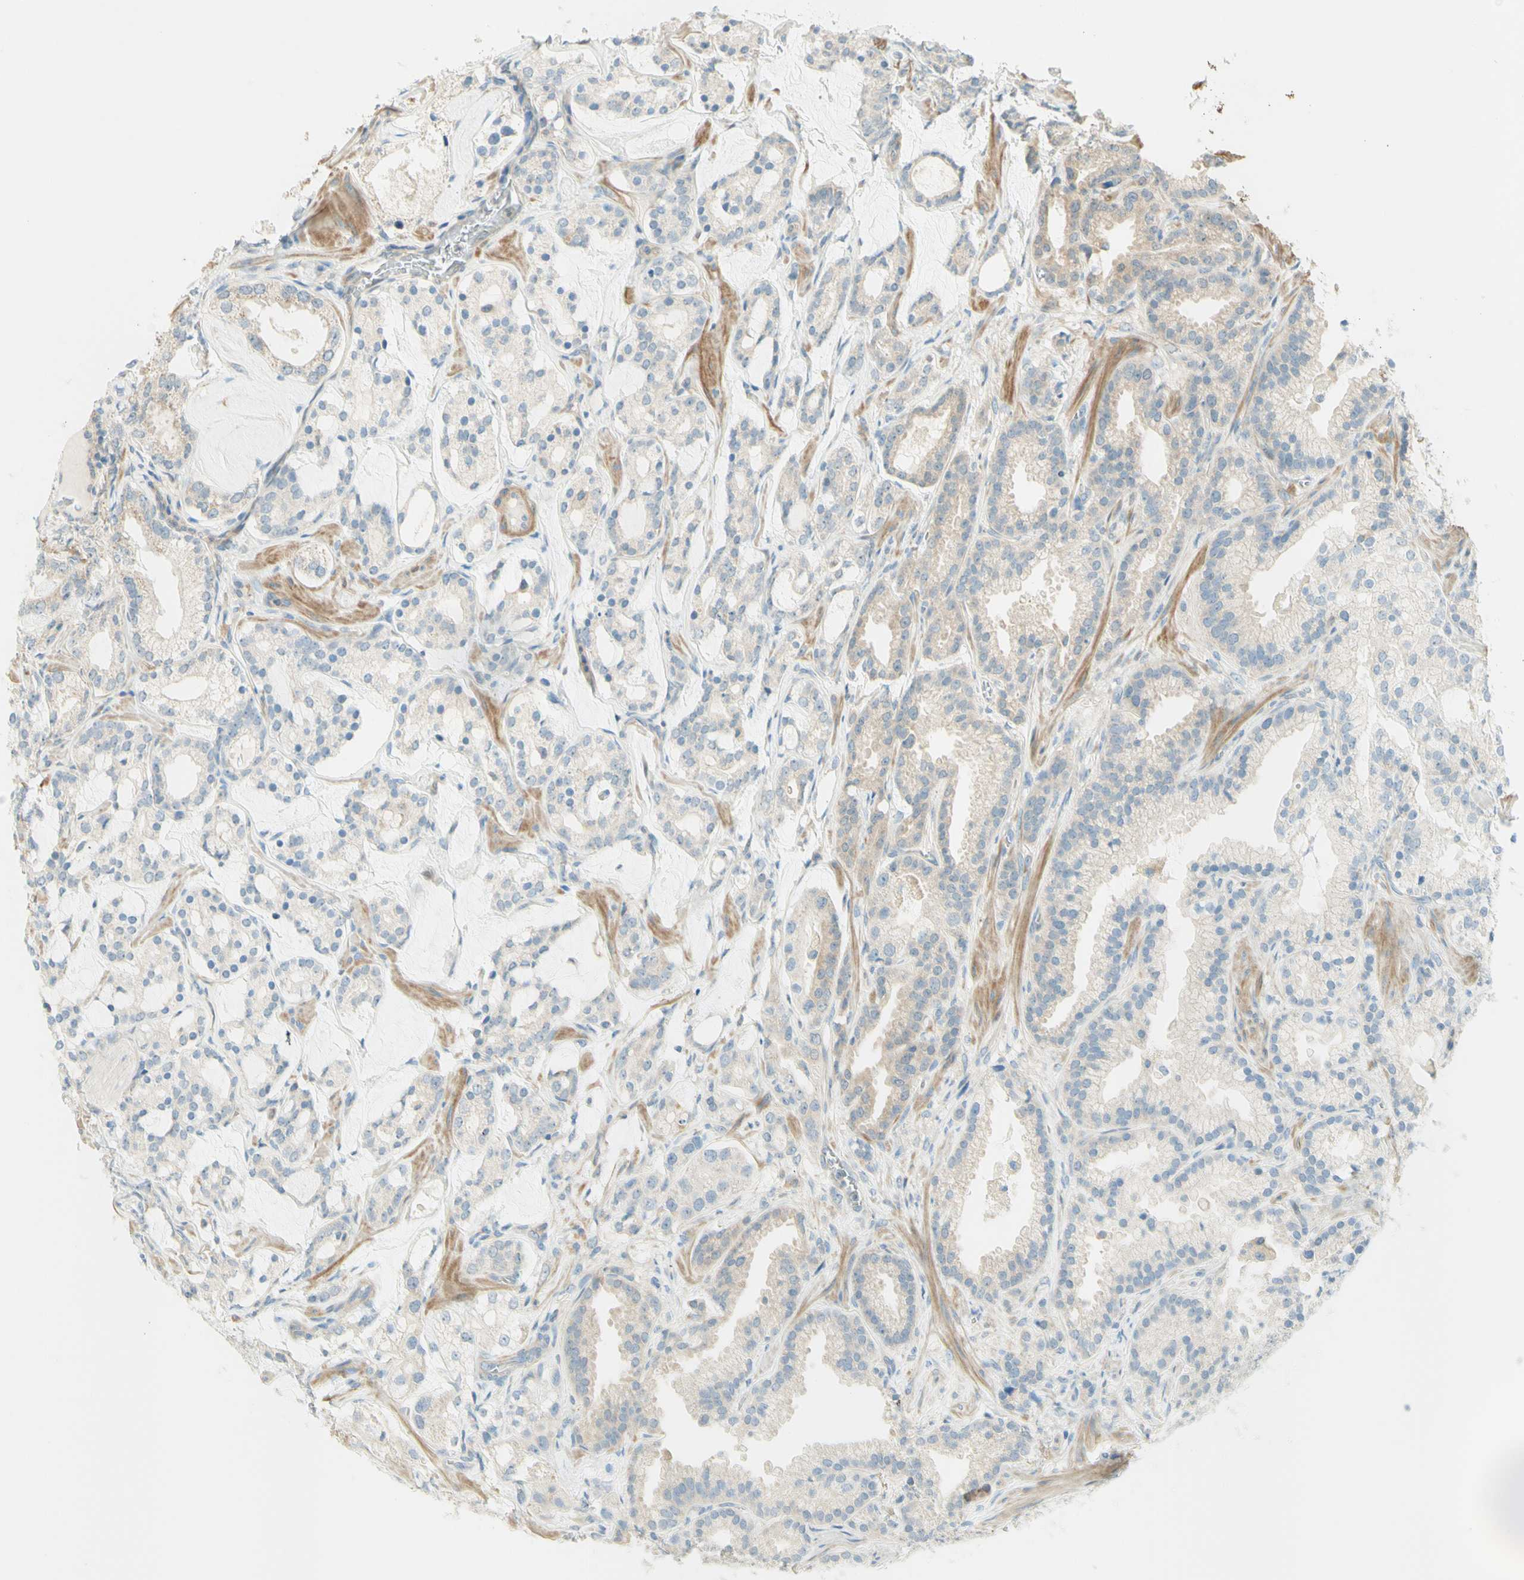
{"staining": {"intensity": "weak", "quantity": "25%-75%", "location": "cytoplasmic/membranous"}, "tissue": "prostate cancer", "cell_type": "Tumor cells", "image_type": "cancer", "snomed": [{"axis": "morphology", "description": "Adenocarcinoma, Low grade"}, {"axis": "topography", "description": "Prostate"}], "caption": "Human prostate cancer stained with a protein marker shows weak staining in tumor cells.", "gene": "PROM1", "patient": {"sex": "male", "age": 59}}